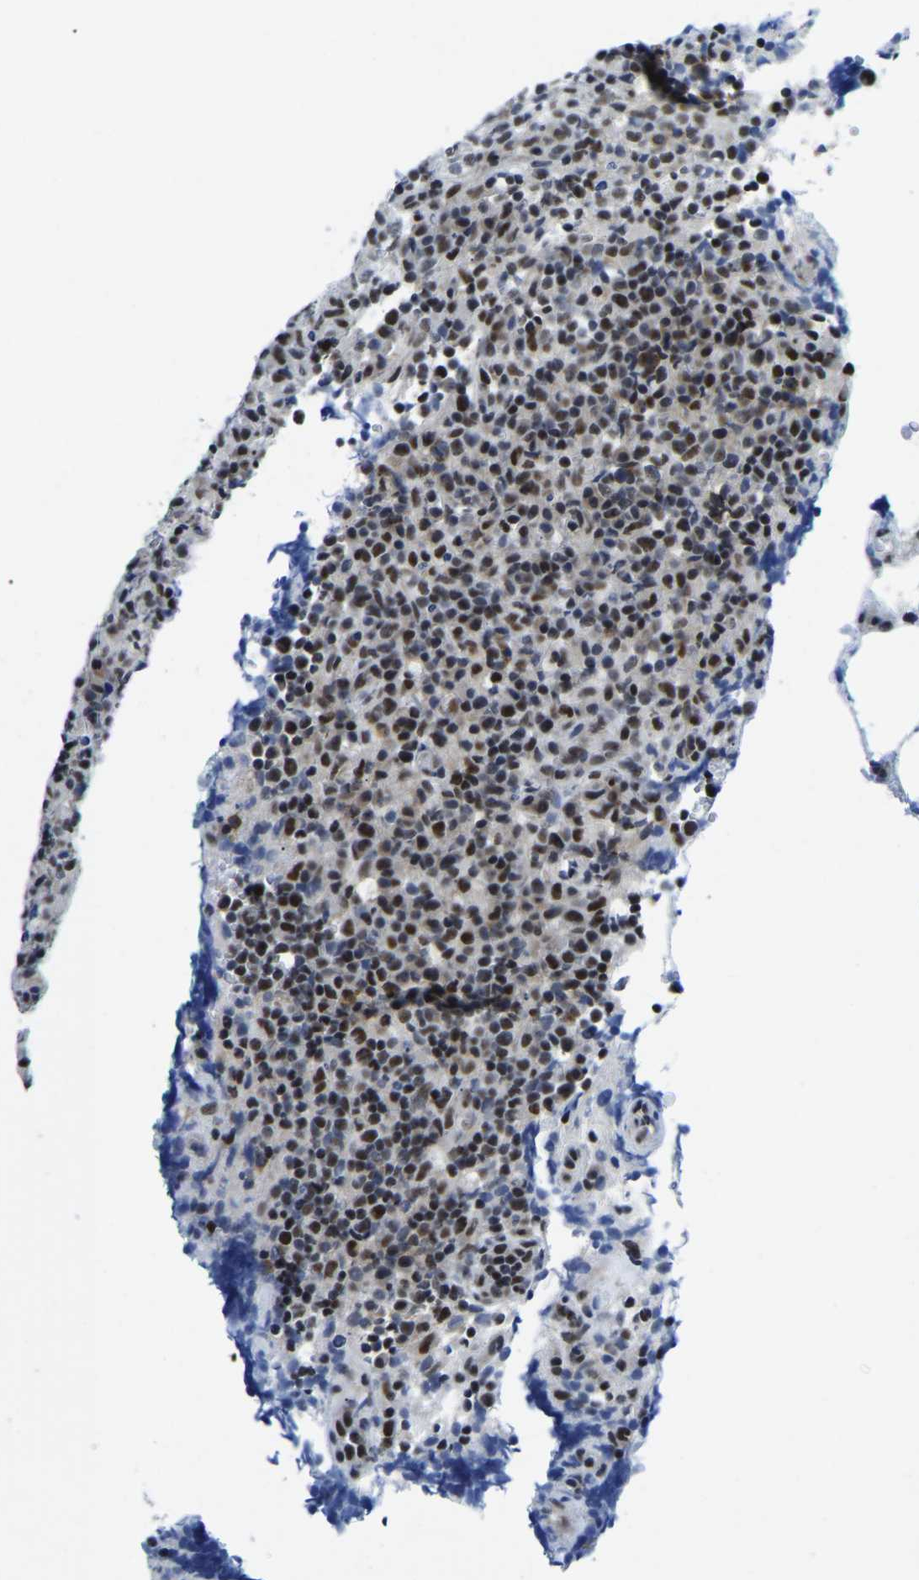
{"staining": {"intensity": "moderate", "quantity": "25%-75%", "location": "nuclear"}, "tissue": "lymphoma", "cell_type": "Tumor cells", "image_type": "cancer", "snomed": [{"axis": "morphology", "description": "Malignant lymphoma, non-Hodgkin's type, High grade"}, {"axis": "topography", "description": "Lymph node"}], "caption": "High-grade malignant lymphoma, non-Hodgkin's type stained with a brown dye displays moderate nuclear positive staining in approximately 25%-75% of tumor cells.", "gene": "POLDIP3", "patient": {"sex": "female", "age": 76}}